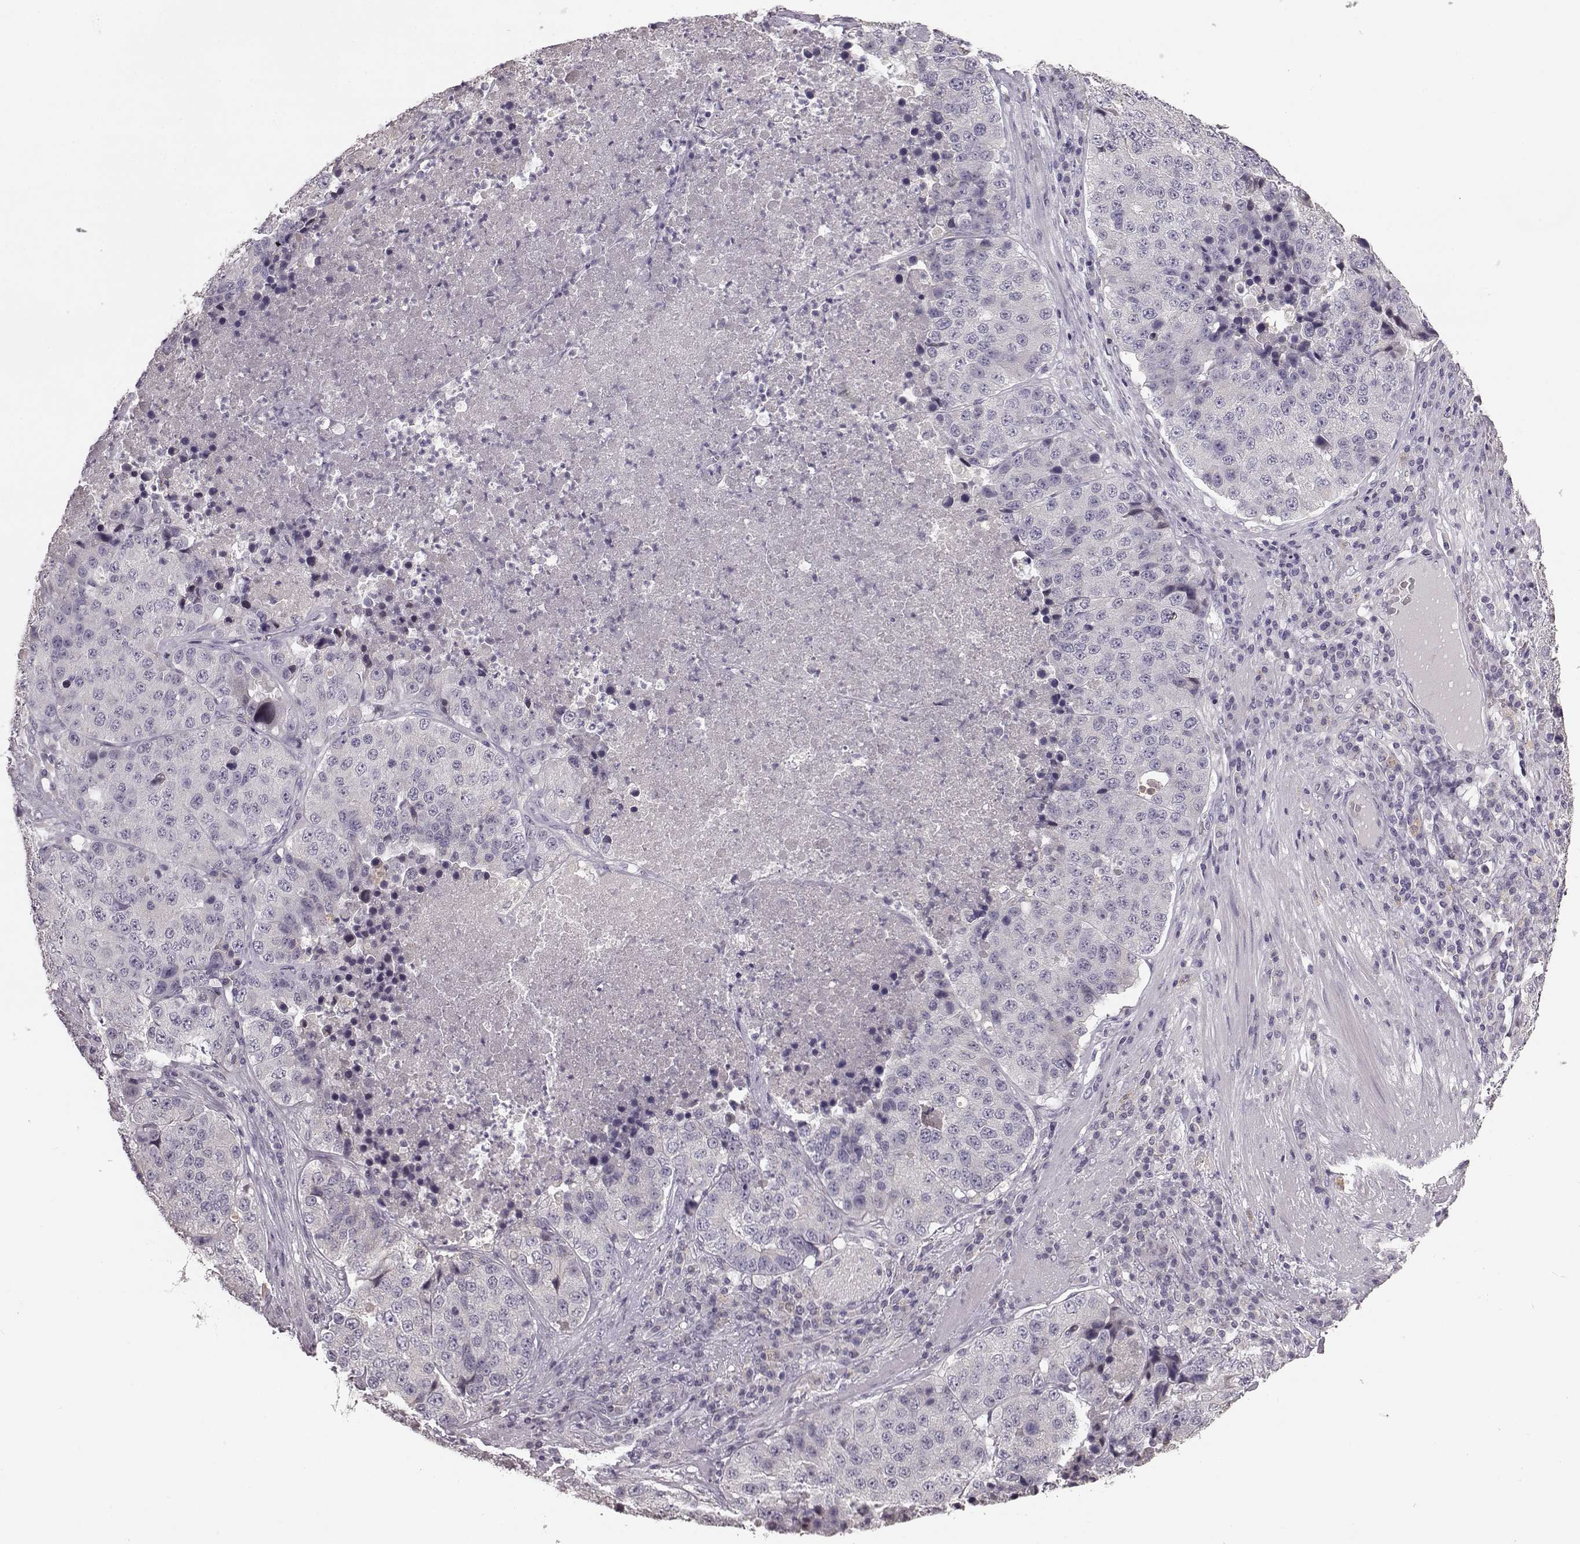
{"staining": {"intensity": "negative", "quantity": "none", "location": "none"}, "tissue": "stomach cancer", "cell_type": "Tumor cells", "image_type": "cancer", "snomed": [{"axis": "morphology", "description": "Adenocarcinoma, NOS"}, {"axis": "topography", "description": "Stomach"}], "caption": "There is no significant expression in tumor cells of stomach adenocarcinoma.", "gene": "GHR", "patient": {"sex": "male", "age": 71}}